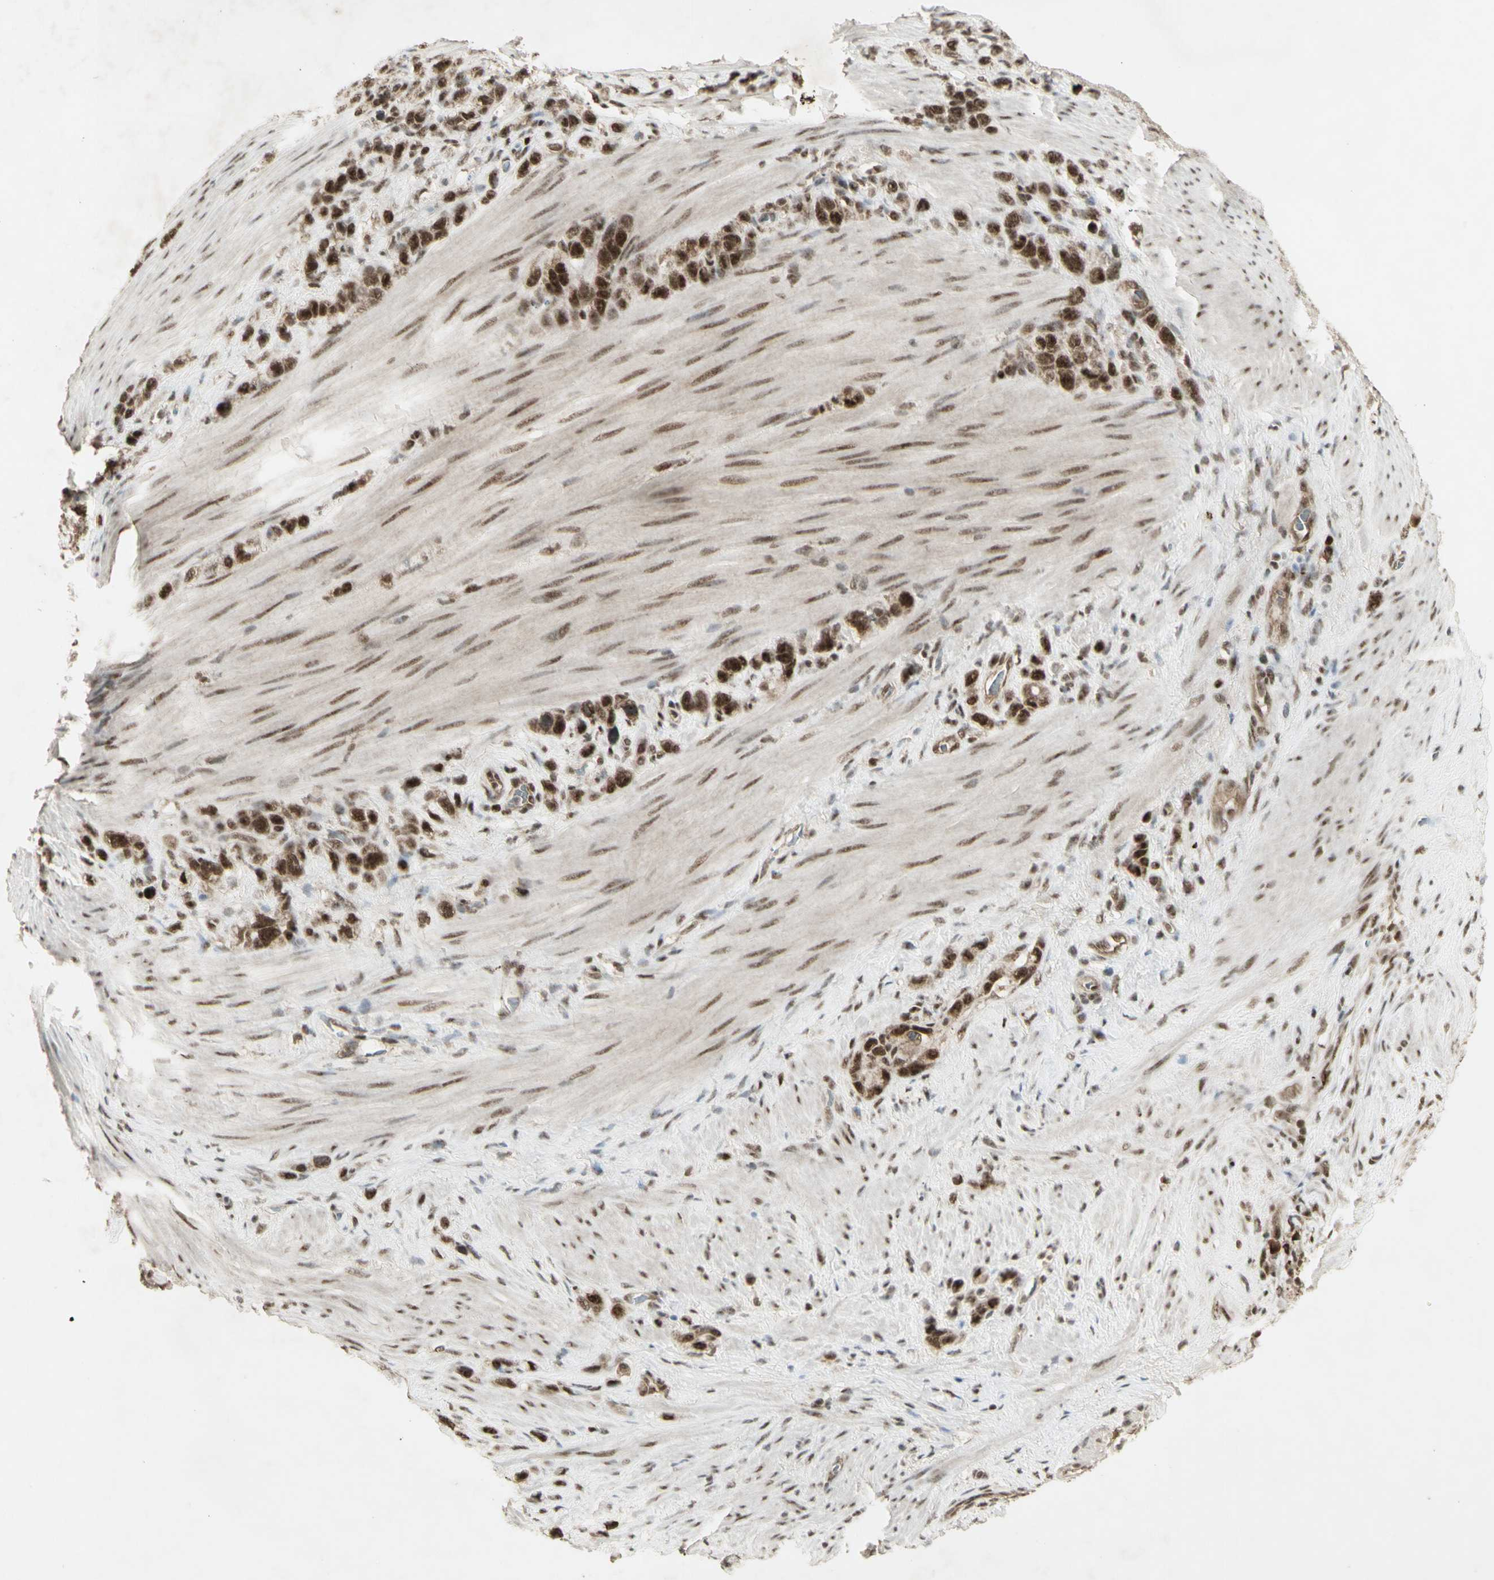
{"staining": {"intensity": "strong", "quantity": ">75%", "location": "nuclear"}, "tissue": "stomach cancer", "cell_type": "Tumor cells", "image_type": "cancer", "snomed": [{"axis": "morphology", "description": "Adenocarcinoma, NOS"}, {"axis": "morphology", "description": "Adenocarcinoma, High grade"}, {"axis": "topography", "description": "Stomach, upper"}, {"axis": "topography", "description": "Stomach, lower"}], "caption": "This is an image of immunohistochemistry (IHC) staining of stomach adenocarcinoma, which shows strong expression in the nuclear of tumor cells.", "gene": "CCNT1", "patient": {"sex": "female", "age": 65}}